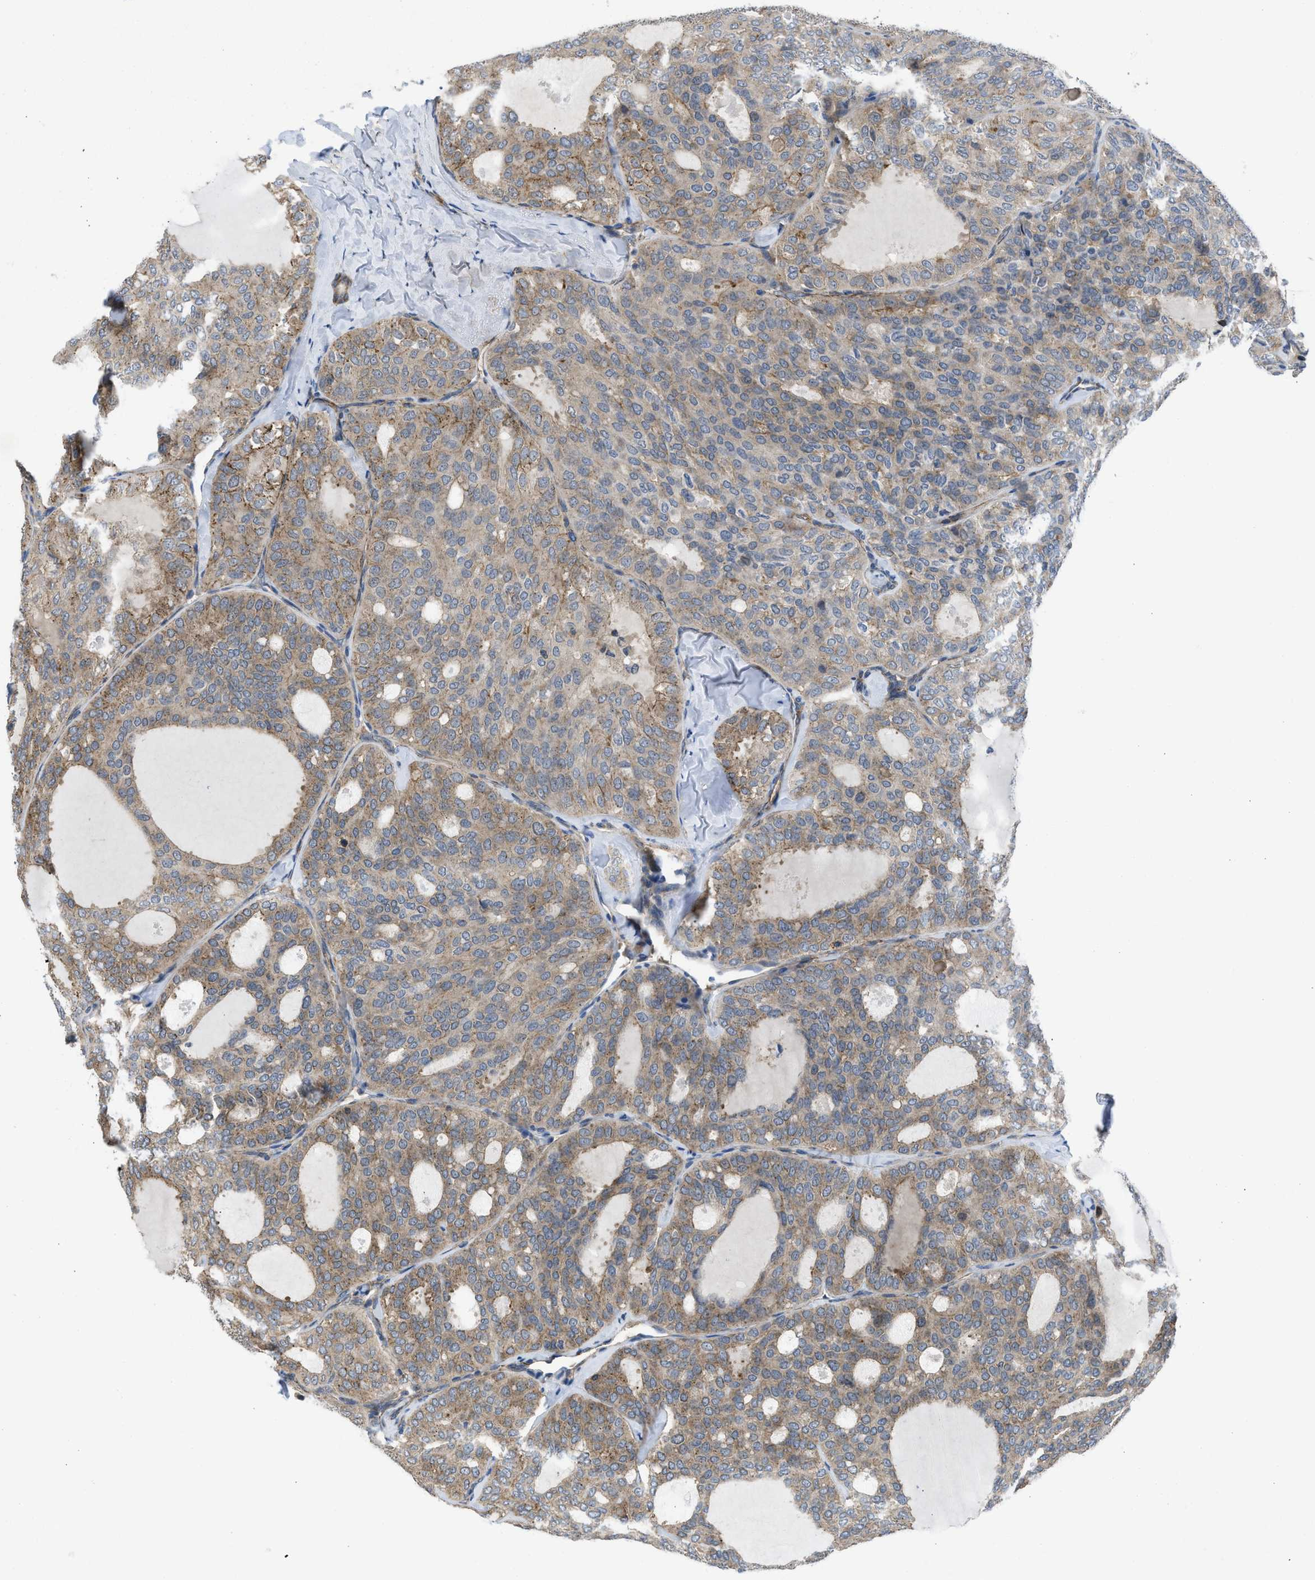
{"staining": {"intensity": "weak", "quantity": ">75%", "location": "cytoplasmic/membranous"}, "tissue": "thyroid cancer", "cell_type": "Tumor cells", "image_type": "cancer", "snomed": [{"axis": "morphology", "description": "Follicular adenoma carcinoma, NOS"}, {"axis": "topography", "description": "Thyroid gland"}], "caption": "Approximately >75% of tumor cells in human thyroid cancer (follicular adenoma carcinoma) reveal weak cytoplasmic/membranous protein staining as visualized by brown immunohistochemical staining.", "gene": "GPATCH2L", "patient": {"sex": "male", "age": 75}}